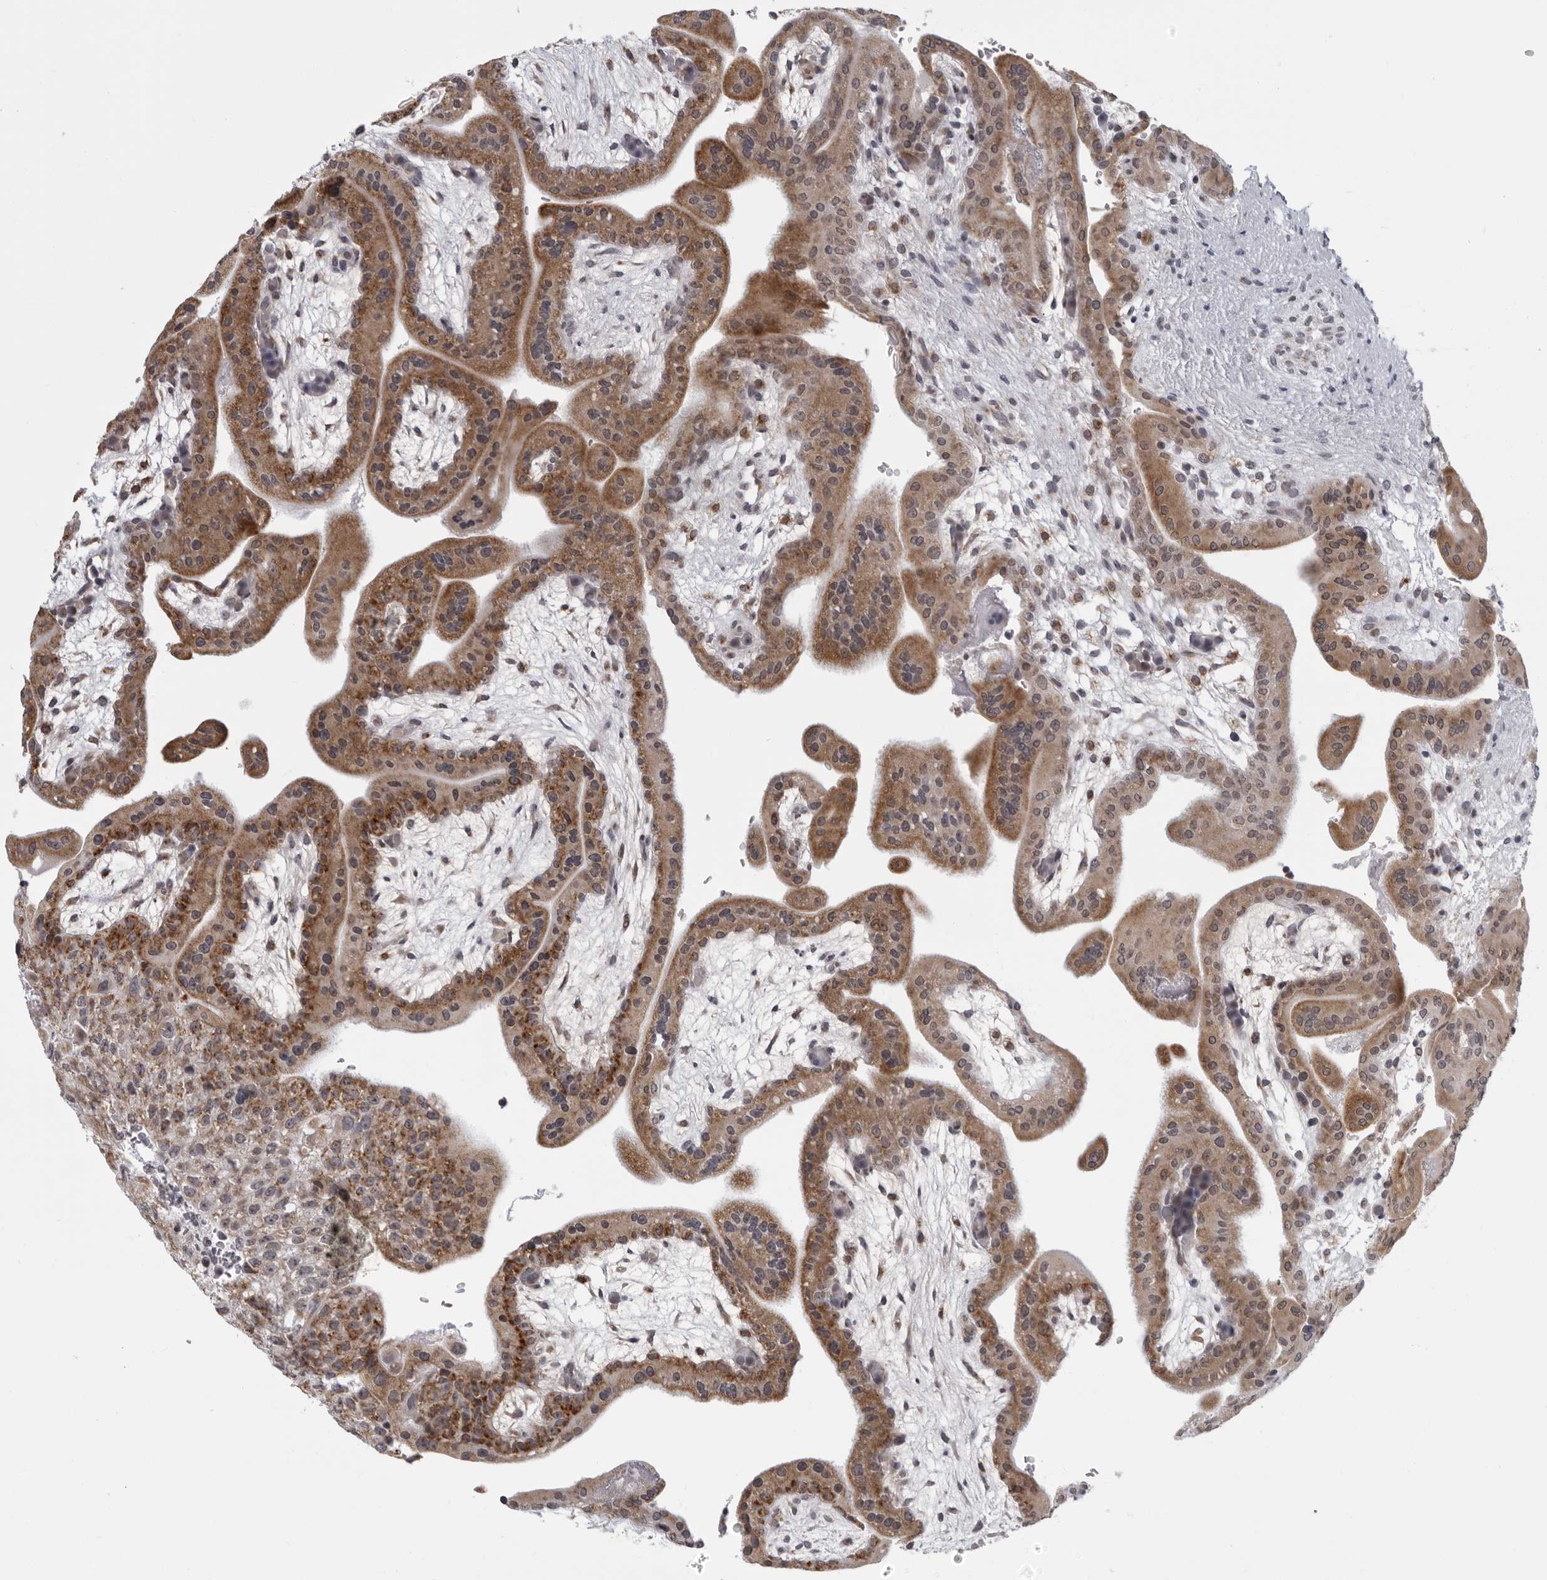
{"staining": {"intensity": "moderate", "quantity": "<25%", "location": "cytoplasmic/membranous"}, "tissue": "placenta", "cell_type": "Decidual cells", "image_type": "normal", "snomed": [{"axis": "morphology", "description": "Normal tissue, NOS"}, {"axis": "topography", "description": "Placenta"}], "caption": "Benign placenta displays moderate cytoplasmic/membranous positivity in approximately <25% of decidual cells (IHC, brightfield microscopy, high magnification)..", "gene": "RTCA", "patient": {"sex": "female", "age": 35}}